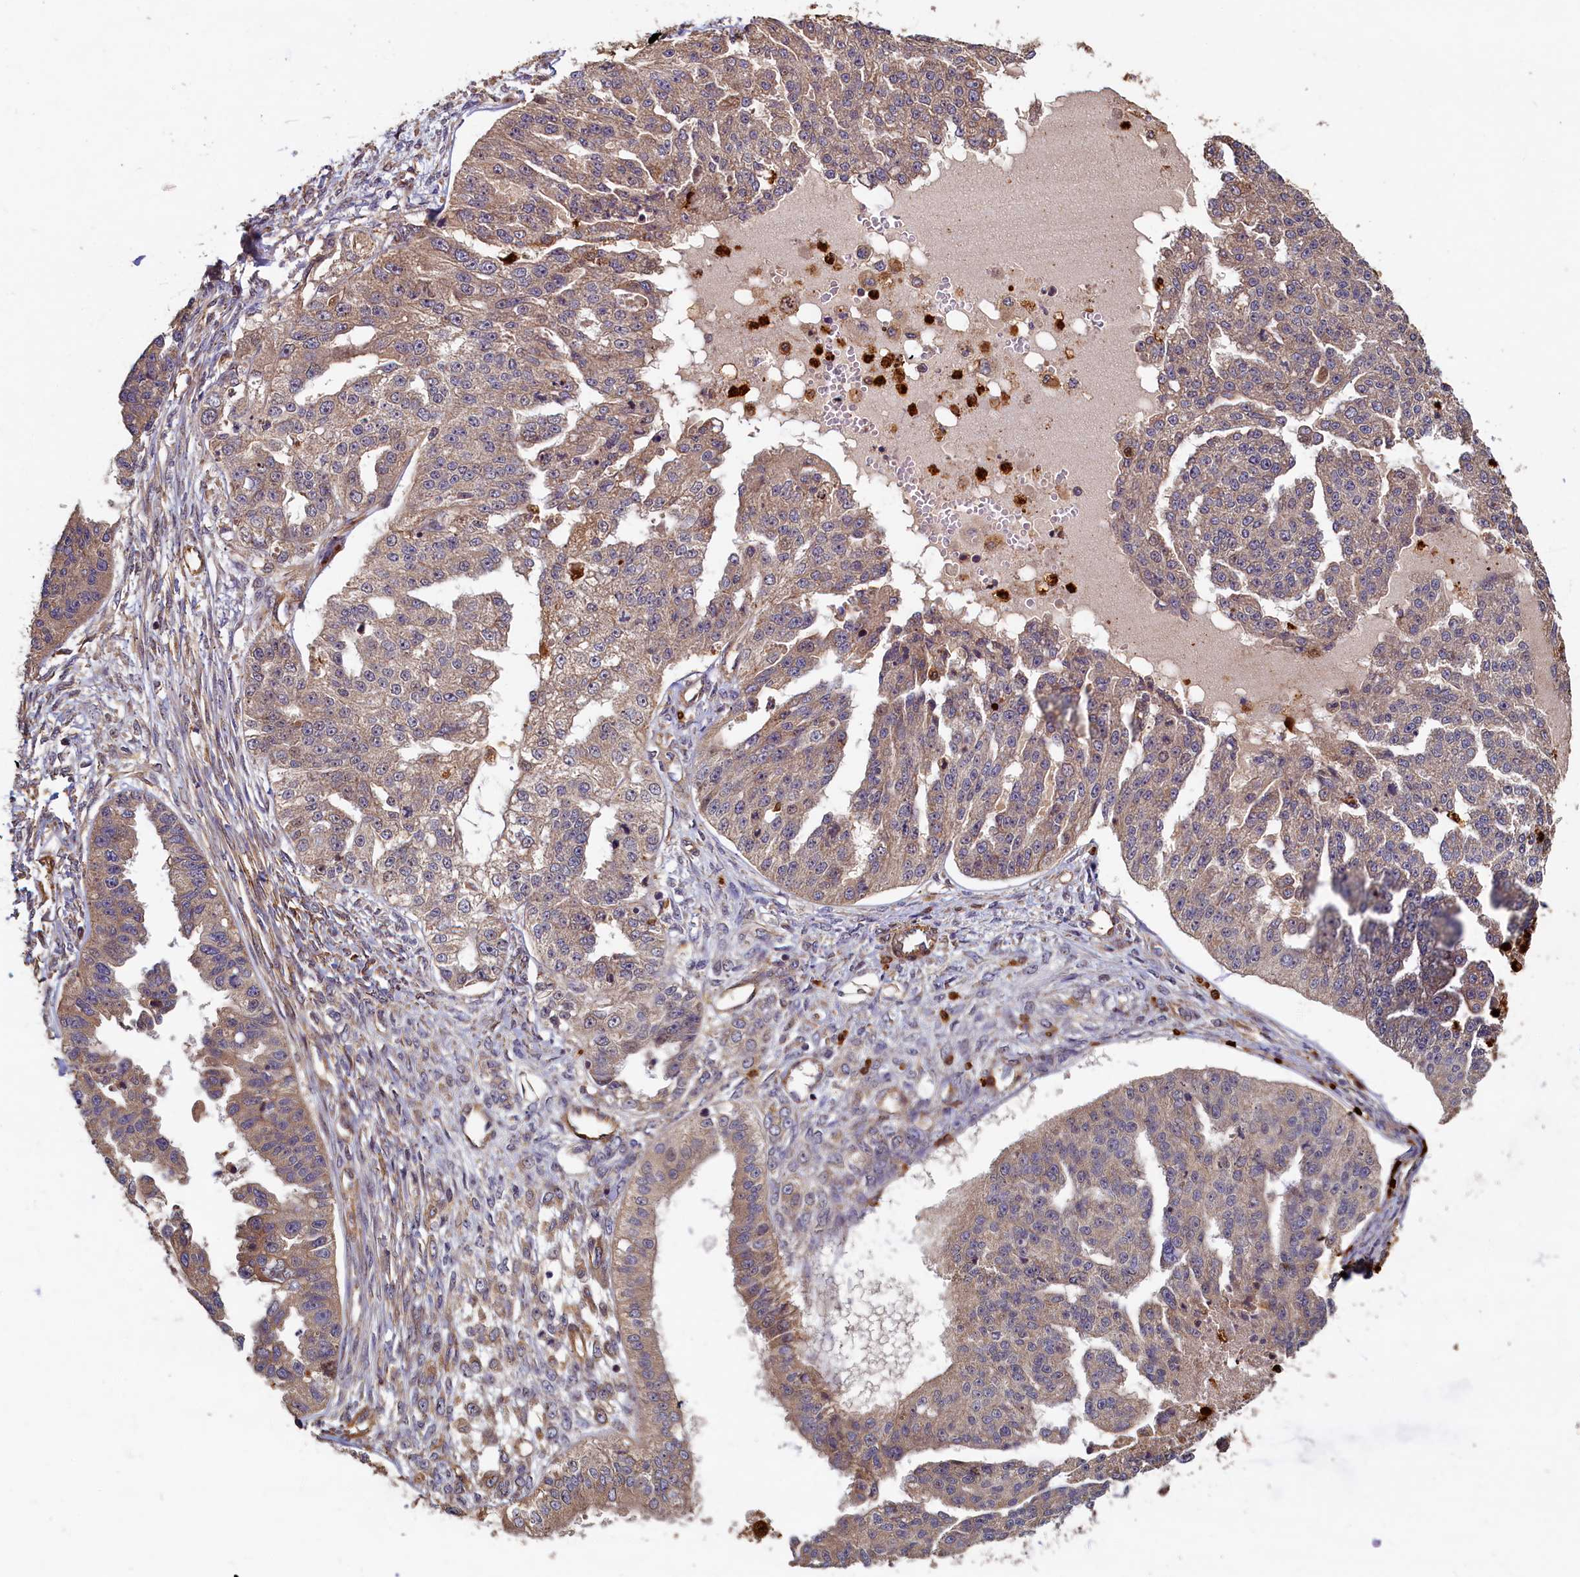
{"staining": {"intensity": "weak", "quantity": ">75%", "location": "cytoplasmic/membranous"}, "tissue": "ovarian cancer", "cell_type": "Tumor cells", "image_type": "cancer", "snomed": [{"axis": "morphology", "description": "Cystadenocarcinoma, serous, NOS"}, {"axis": "topography", "description": "Ovary"}], "caption": "High-magnification brightfield microscopy of ovarian serous cystadenocarcinoma stained with DAB (brown) and counterstained with hematoxylin (blue). tumor cells exhibit weak cytoplasmic/membranous staining is present in approximately>75% of cells.", "gene": "CCDC102B", "patient": {"sex": "female", "age": 58}}